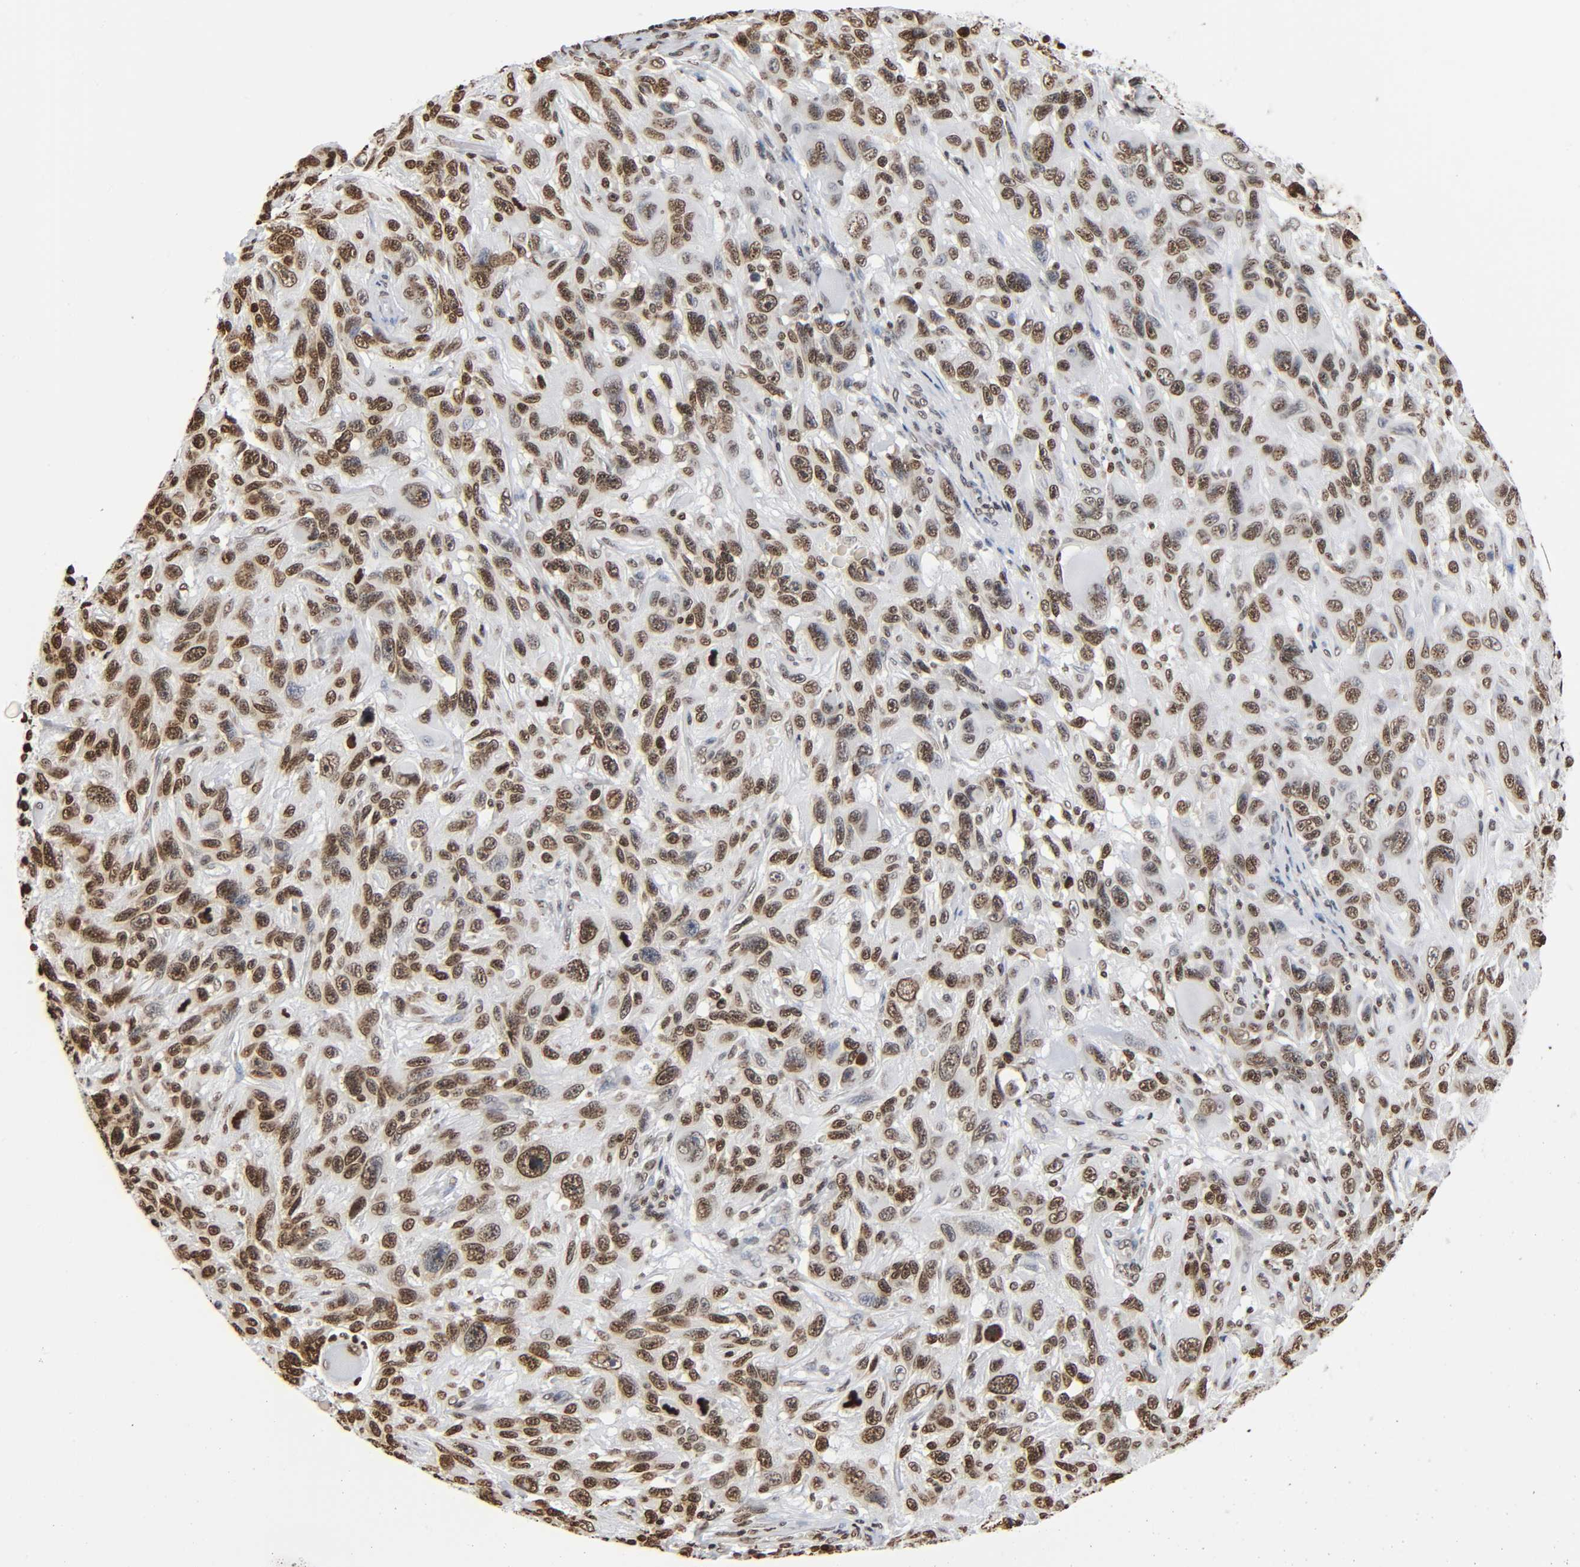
{"staining": {"intensity": "moderate", "quantity": ">75%", "location": "nuclear"}, "tissue": "melanoma", "cell_type": "Tumor cells", "image_type": "cancer", "snomed": [{"axis": "morphology", "description": "Malignant melanoma, NOS"}, {"axis": "topography", "description": "Skin"}], "caption": "A medium amount of moderate nuclear positivity is identified in approximately >75% of tumor cells in malignant melanoma tissue.", "gene": "HOXA6", "patient": {"sex": "male", "age": 53}}